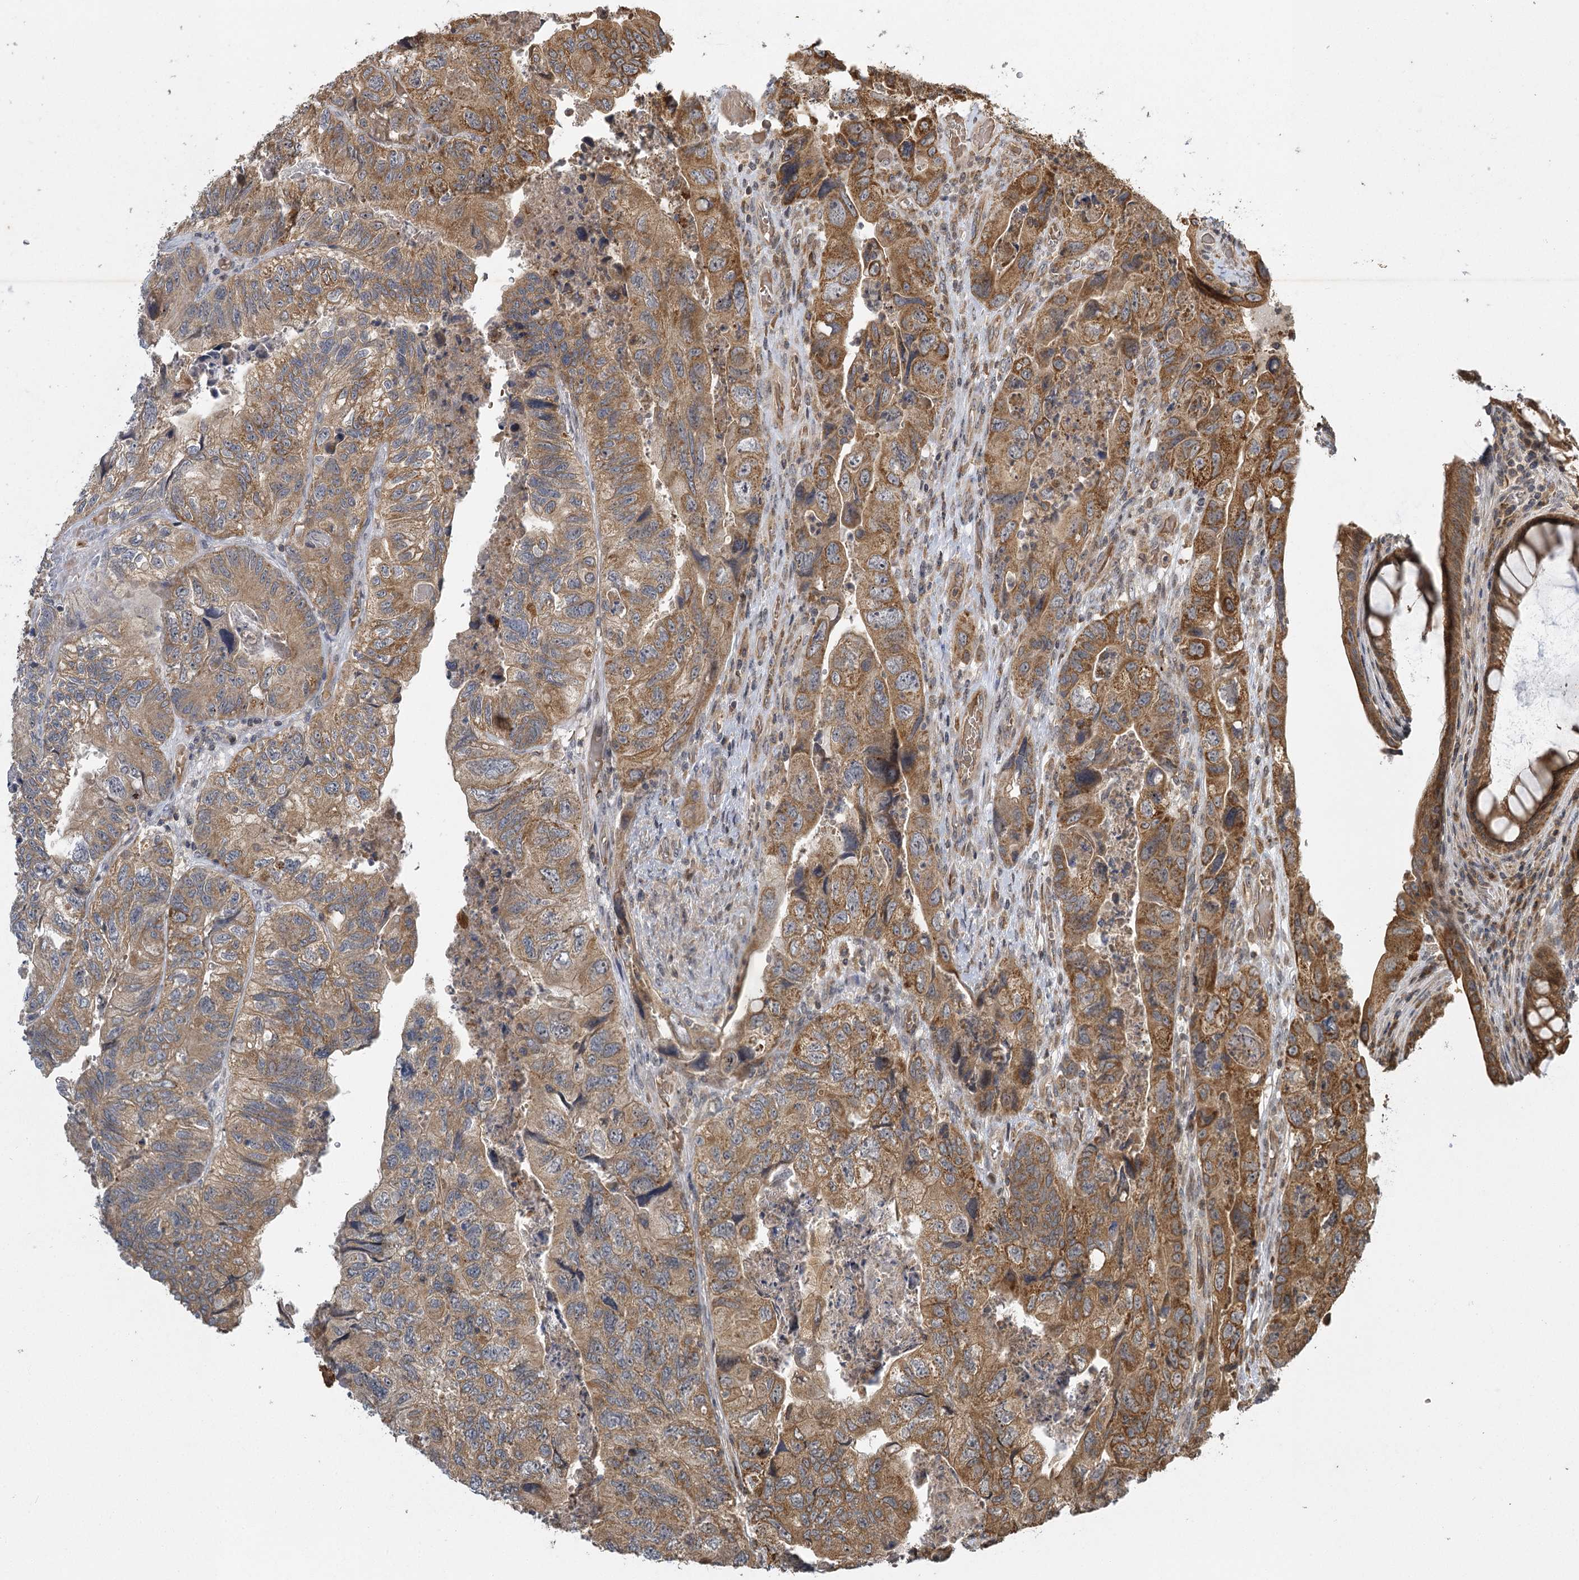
{"staining": {"intensity": "moderate", "quantity": ">75%", "location": "cytoplasmic/membranous"}, "tissue": "colorectal cancer", "cell_type": "Tumor cells", "image_type": "cancer", "snomed": [{"axis": "morphology", "description": "Adenocarcinoma, NOS"}, {"axis": "topography", "description": "Rectum"}], "caption": "Moderate cytoplasmic/membranous expression for a protein is identified in about >75% of tumor cells of colorectal cancer (adenocarcinoma) using immunohistochemistry (IHC).", "gene": "IL11RA", "patient": {"sex": "male", "age": 63}}